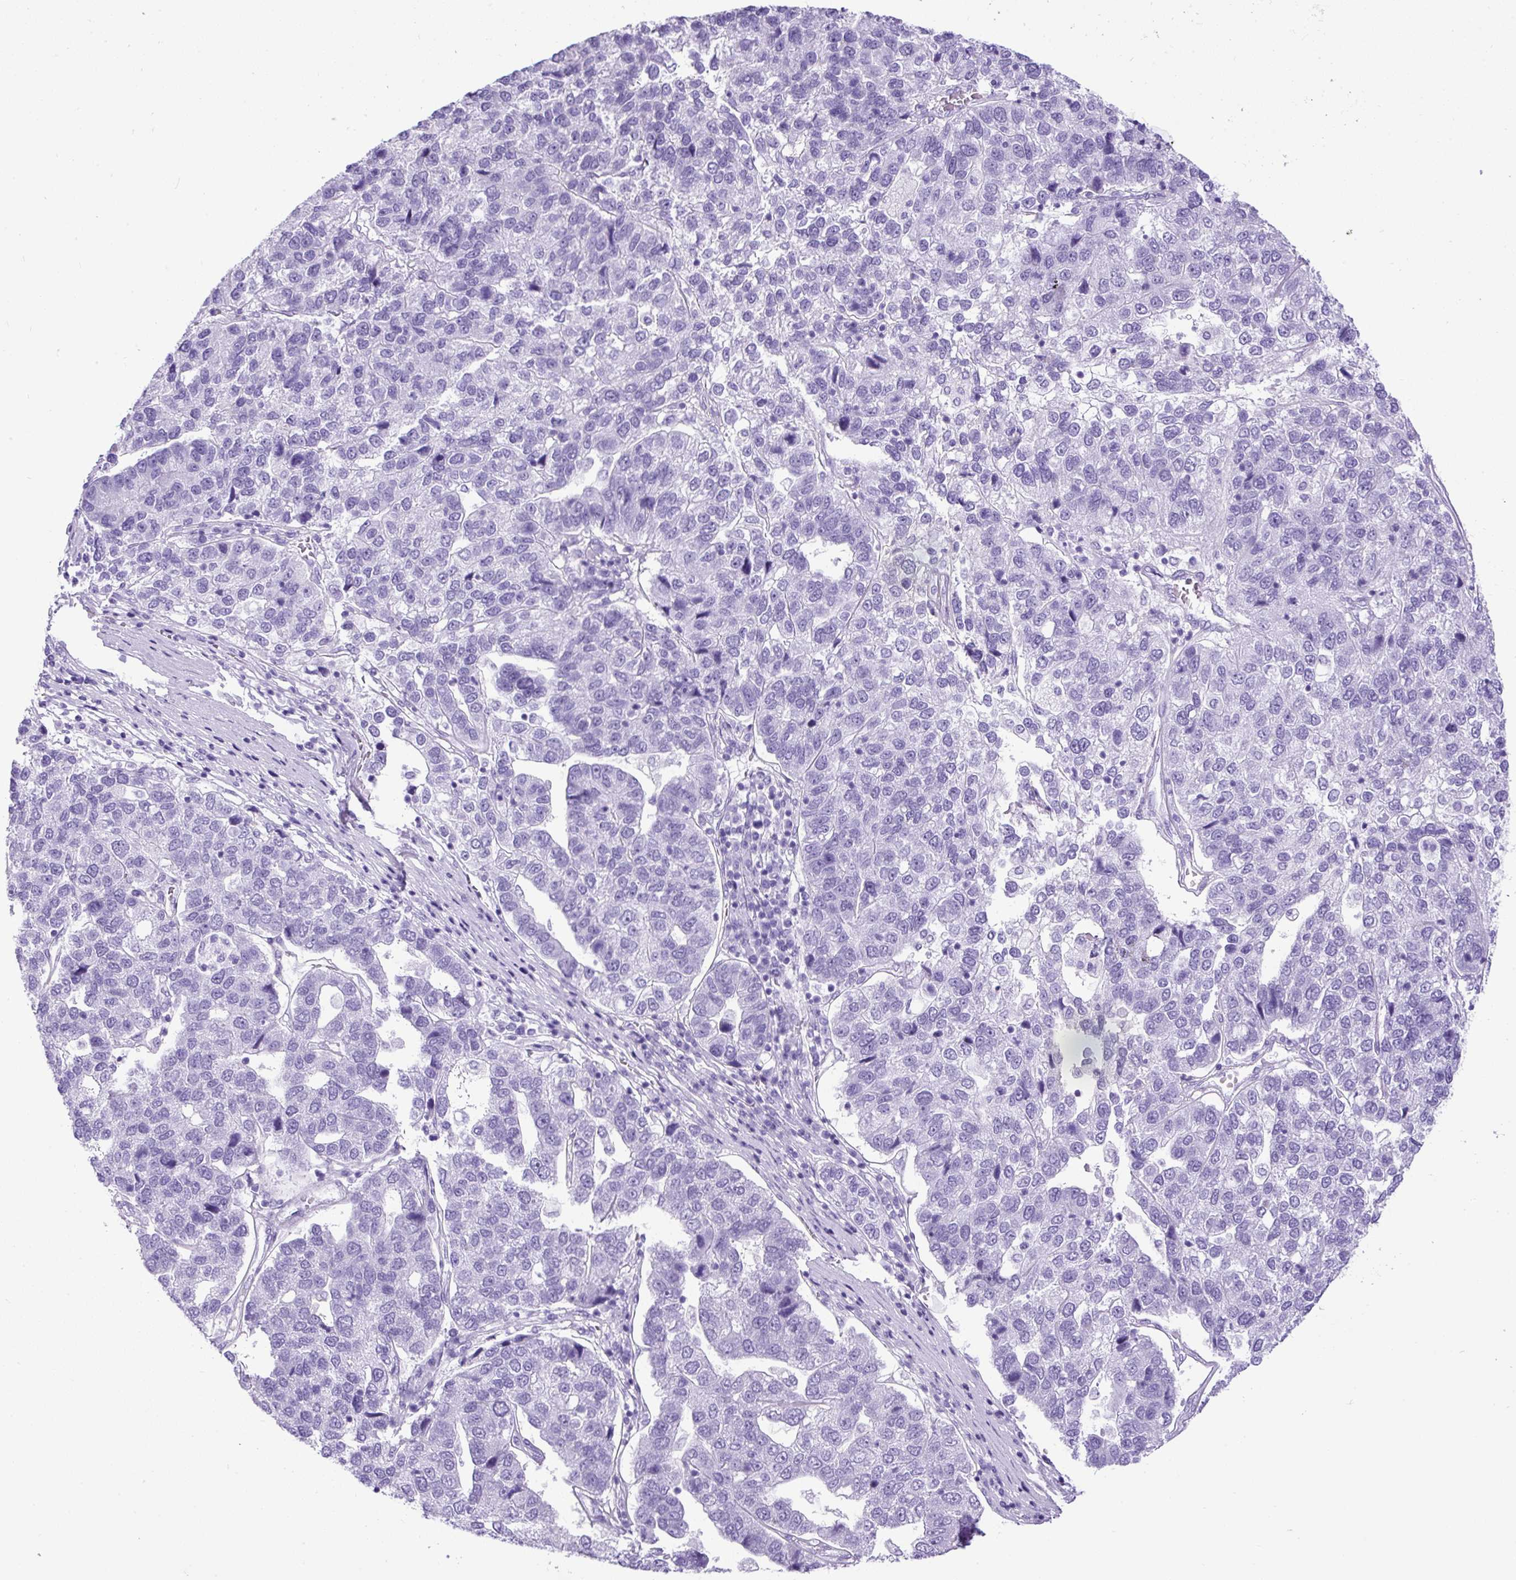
{"staining": {"intensity": "negative", "quantity": "none", "location": "none"}, "tissue": "pancreatic cancer", "cell_type": "Tumor cells", "image_type": "cancer", "snomed": [{"axis": "morphology", "description": "Adenocarcinoma, NOS"}, {"axis": "topography", "description": "Pancreas"}], "caption": "This is a micrograph of immunohistochemistry (IHC) staining of adenocarcinoma (pancreatic), which shows no expression in tumor cells.", "gene": "CEL", "patient": {"sex": "female", "age": 61}}